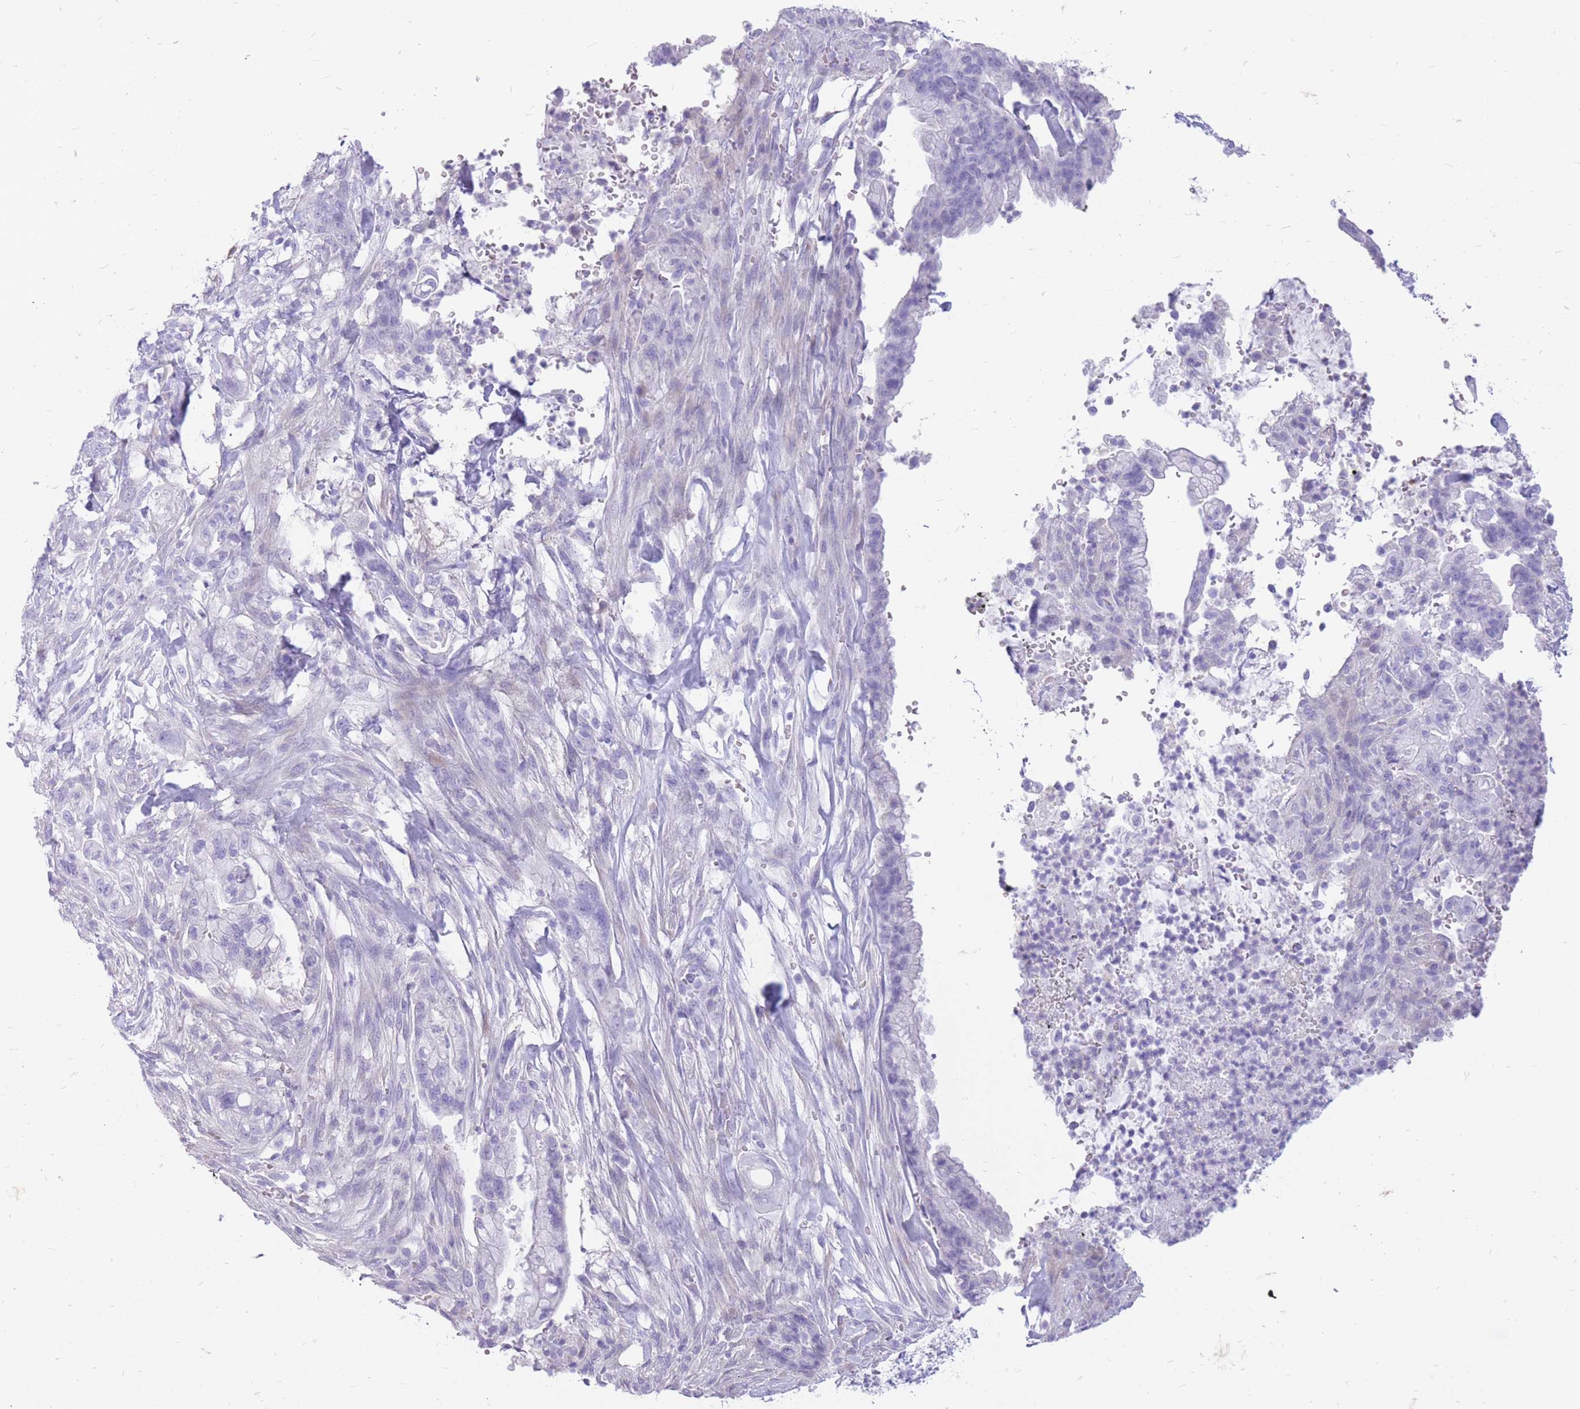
{"staining": {"intensity": "negative", "quantity": "none", "location": "none"}, "tissue": "pancreatic cancer", "cell_type": "Tumor cells", "image_type": "cancer", "snomed": [{"axis": "morphology", "description": "Adenocarcinoma, NOS"}, {"axis": "topography", "description": "Pancreas"}], "caption": "A photomicrograph of pancreatic cancer (adenocarcinoma) stained for a protein shows no brown staining in tumor cells.", "gene": "ZFP37", "patient": {"sex": "male", "age": 44}}